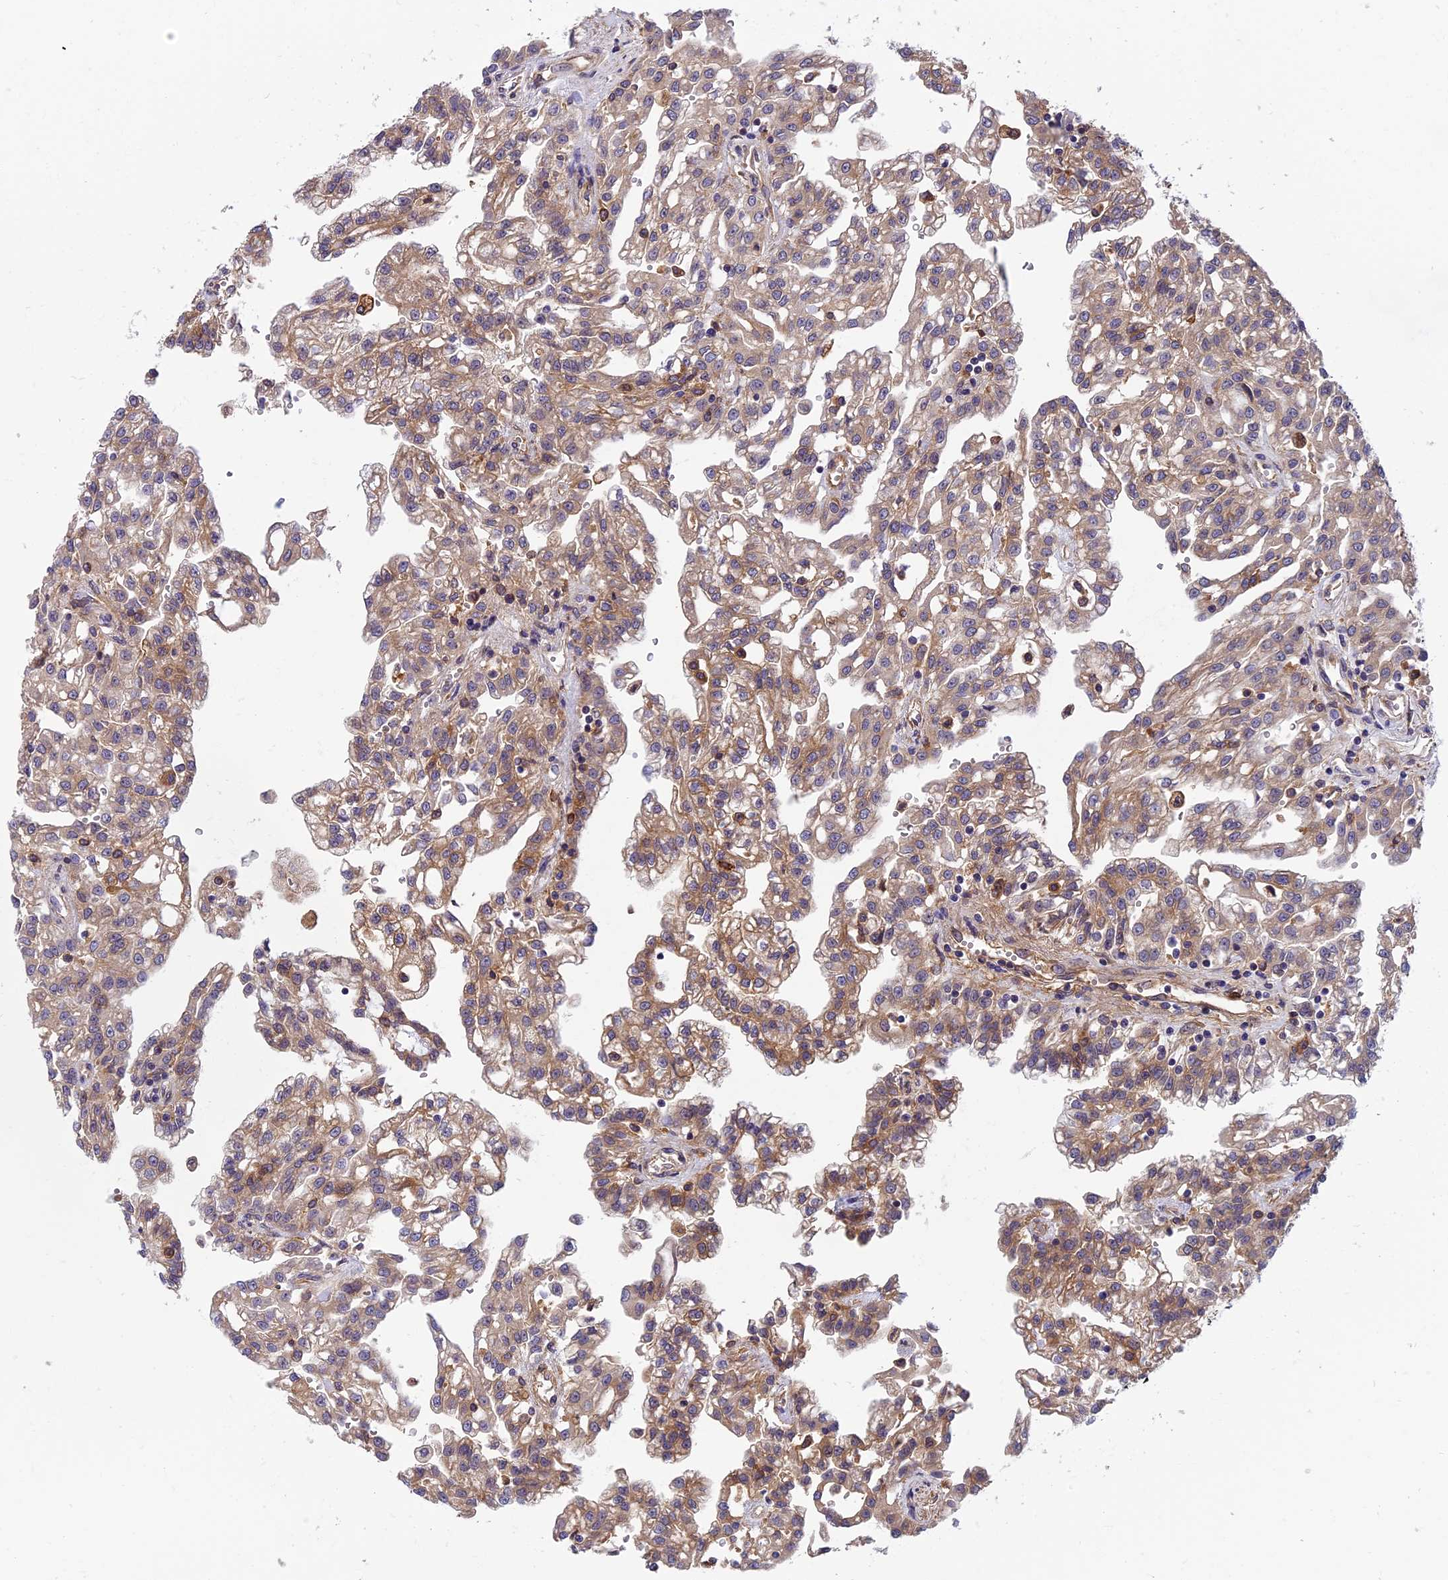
{"staining": {"intensity": "moderate", "quantity": ">75%", "location": "cytoplasmic/membranous"}, "tissue": "renal cancer", "cell_type": "Tumor cells", "image_type": "cancer", "snomed": [{"axis": "morphology", "description": "Adenocarcinoma, NOS"}, {"axis": "topography", "description": "Kidney"}], "caption": "This micrograph demonstrates immunohistochemistry staining of renal cancer, with medium moderate cytoplasmic/membranous positivity in approximately >75% of tumor cells.", "gene": "EHBP1L1", "patient": {"sex": "male", "age": 63}}